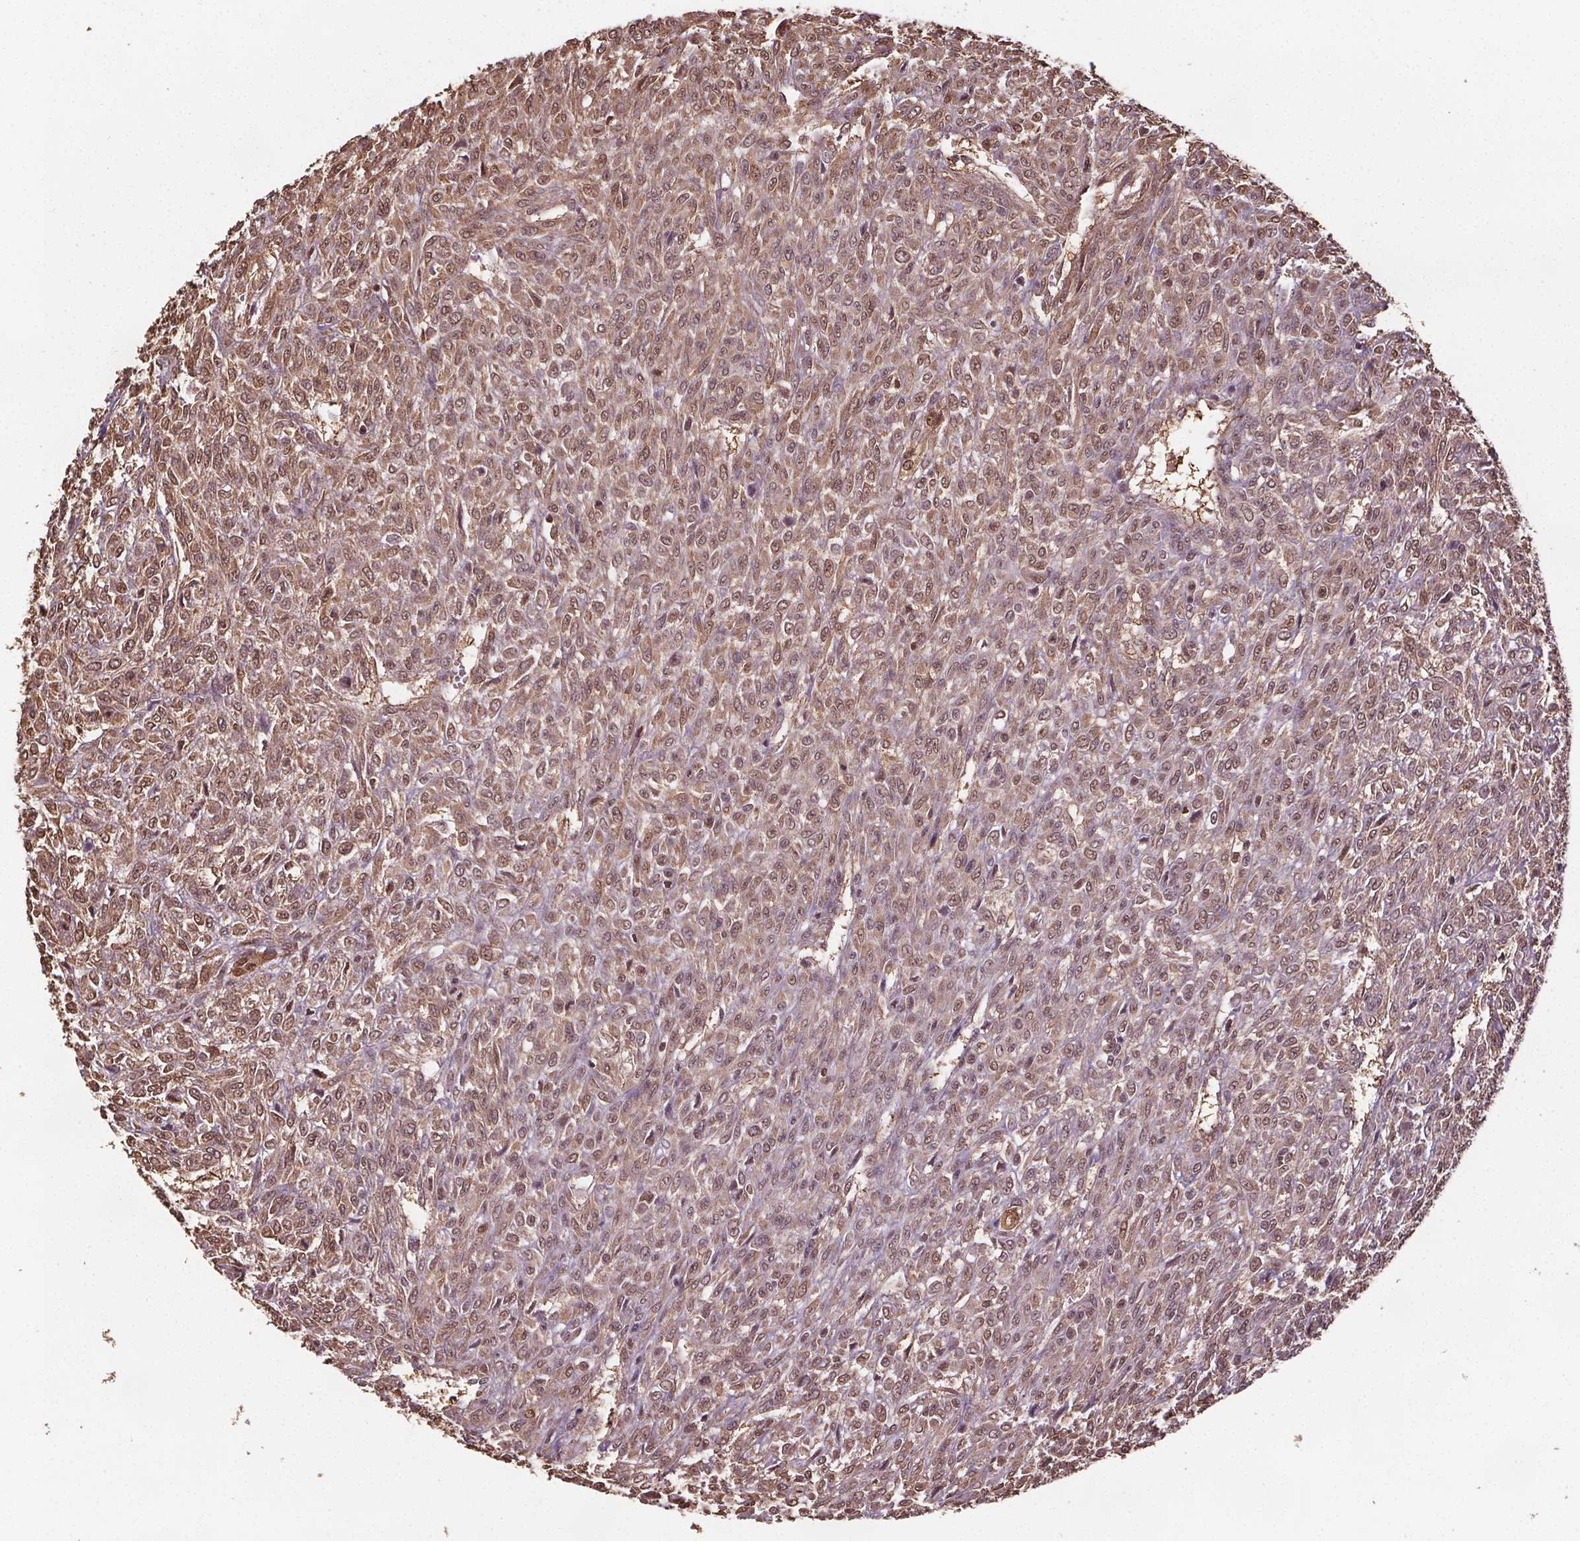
{"staining": {"intensity": "moderate", "quantity": ">75%", "location": "cytoplasmic/membranous,nuclear"}, "tissue": "renal cancer", "cell_type": "Tumor cells", "image_type": "cancer", "snomed": [{"axis": "morphology", "description": "Adenocarcinoma, NOS"}, {"axis": "topography", "description": "Kidney"}], "caption": "Renal adenocarcinoma stained with a brown dye demonstrates moderate cytoplasmic/membranous and nuclear positive staining in approximately >75% of tumor cells.", "gene": "ENO1", "patient": {"sex": "male", "age": 58}}